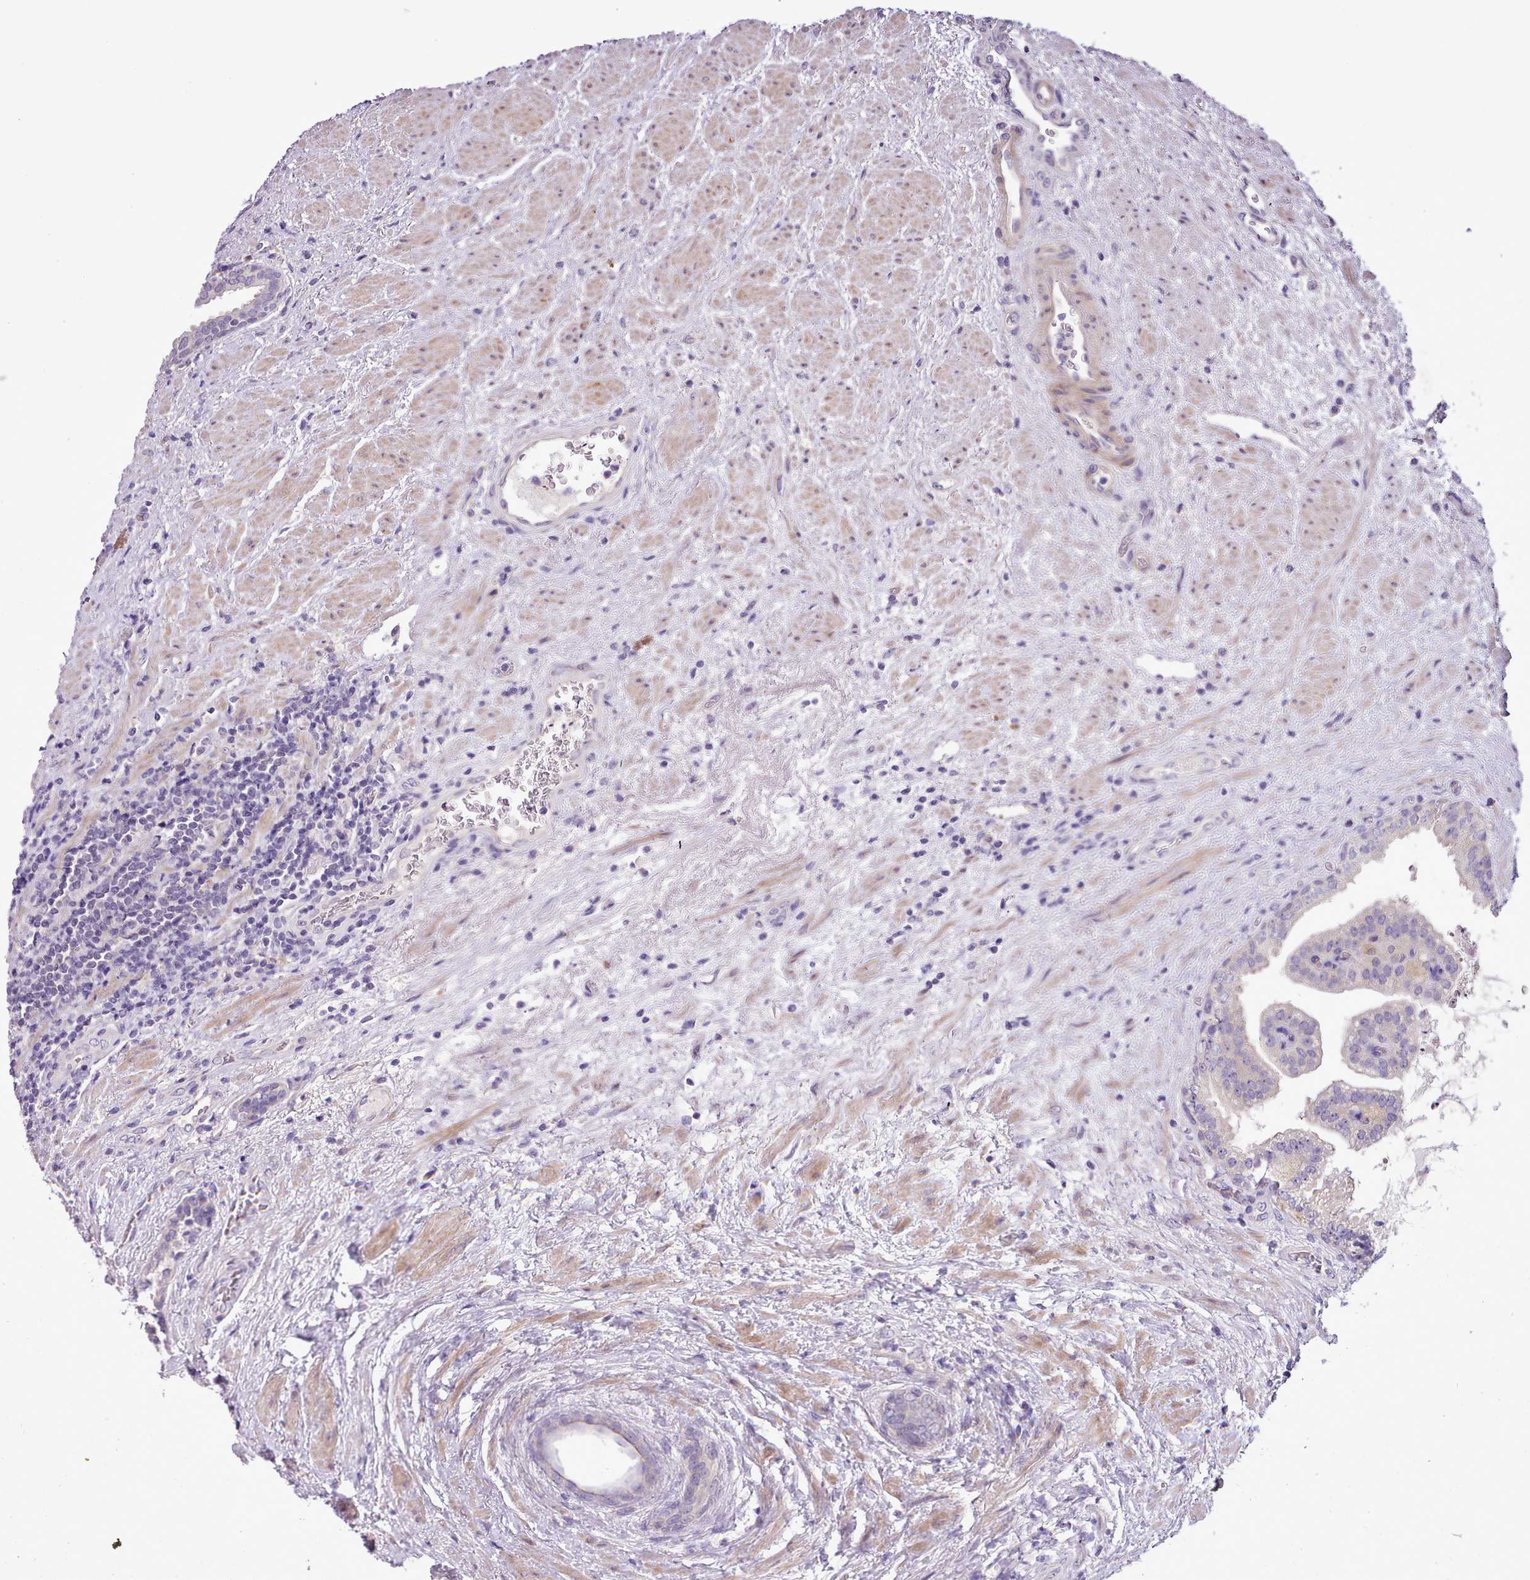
{"staining": {"intensity": "negative", "quantity": "none", "location": "none"}, "tissue": "prostate cancer", "cell_type": "Tumor cells", "image_type": "cancer", "snomed": [{"axis": "morphology", "description": "Adenocarcinoma, High grade"}, {"axis": "topography", "description": "Prostate"}], "caption": "This is an immunohistochemistry (IHC) image of adenocarcinoma (high-grade) (prostate). There is no staining in tumor cells.", "gene": "SETX", "patient": {"sex": "male", "age": 70}}